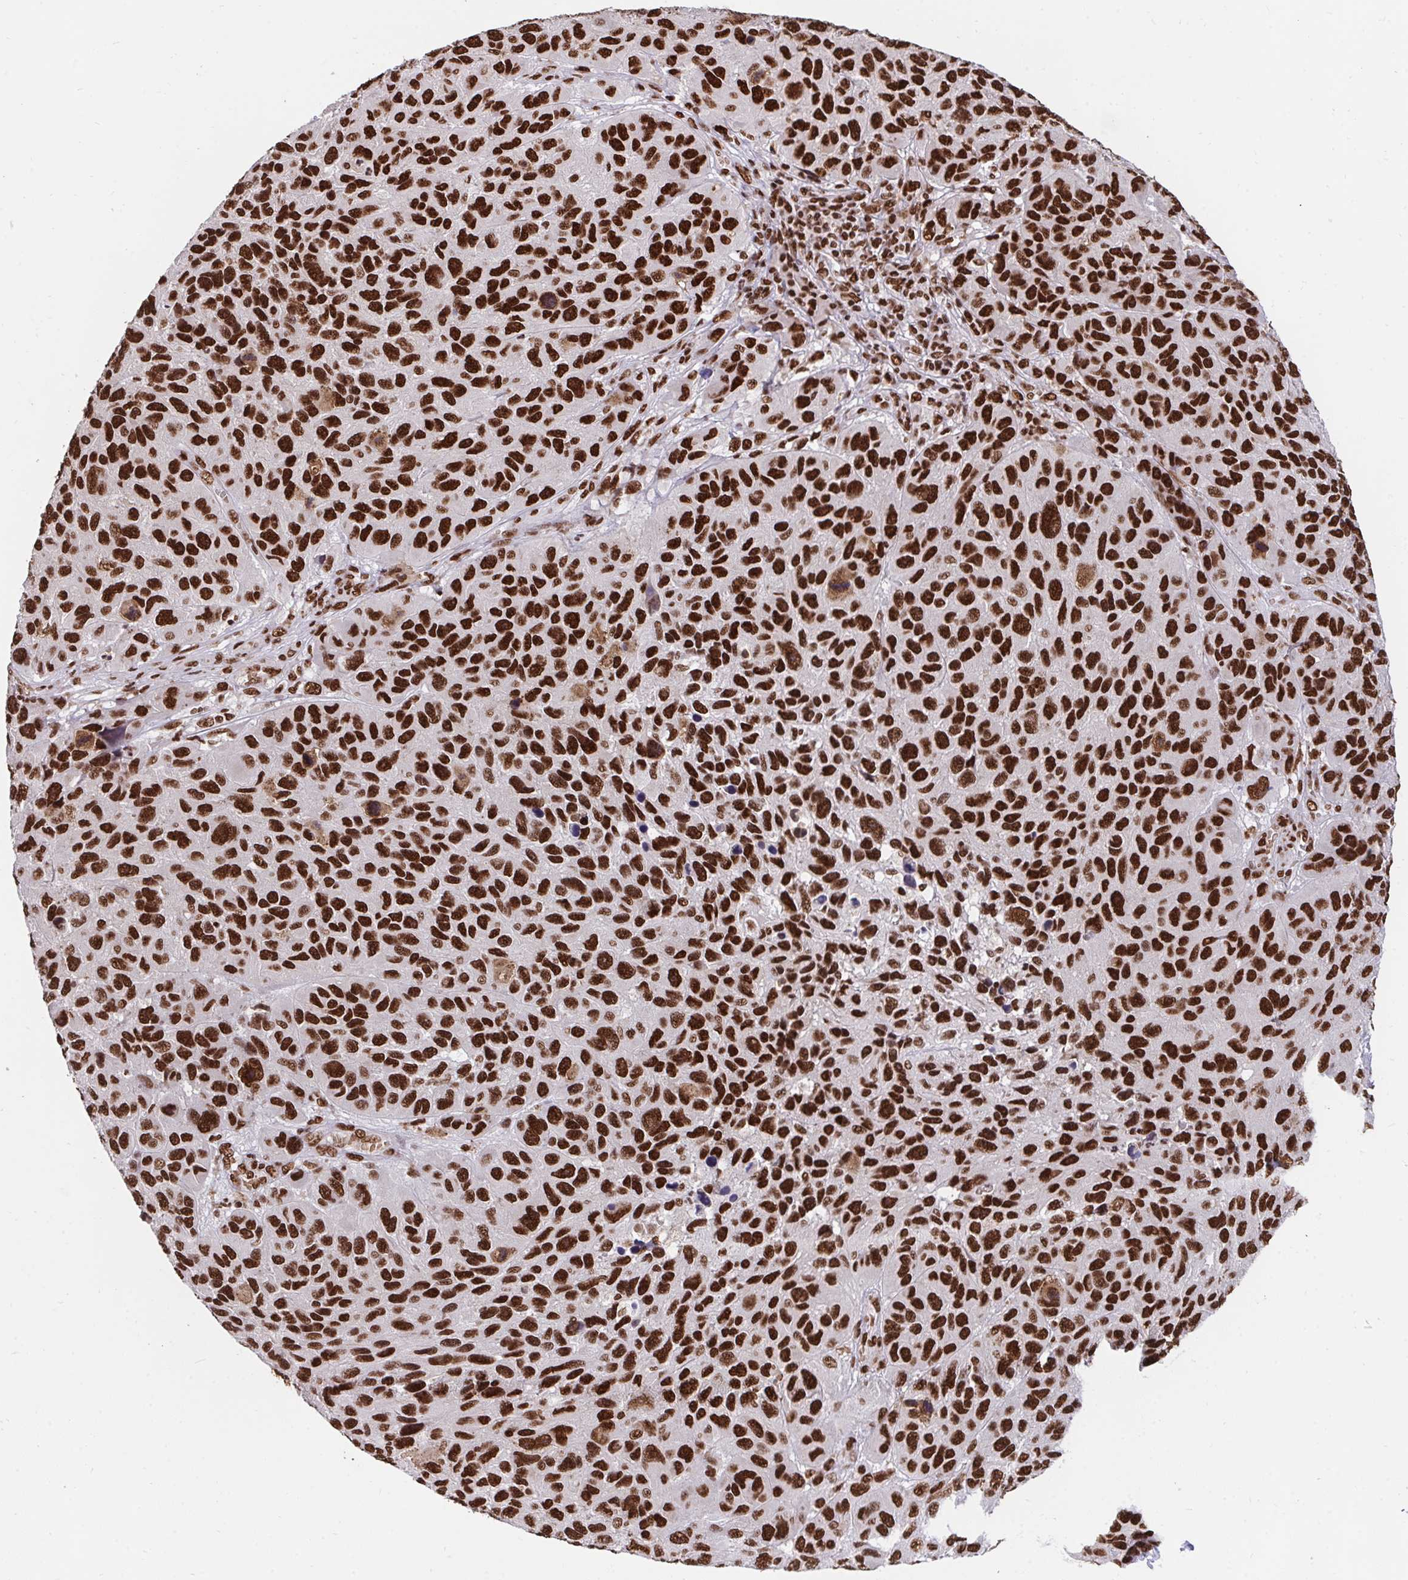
{"staining": {"intensity": "strong", "quantity": ">75%", "location": "nuclear"}, "tissue": "melanoma", "cell_type": "Tumor cells", "image_type": "cancer", "snomed": [{"axis": "morphology", "description": "Malignant melanoma, NOS"}, {"axis": "topography", "description": "Skin"}], "caption": "Approximately >75% of tumor cells in malignant melanoma display strong nuclear protein expression as visualized by brown immunohistochemical staining.", "gene": "HNRNPL", "patient": {"sex": "male", "age": 53}}